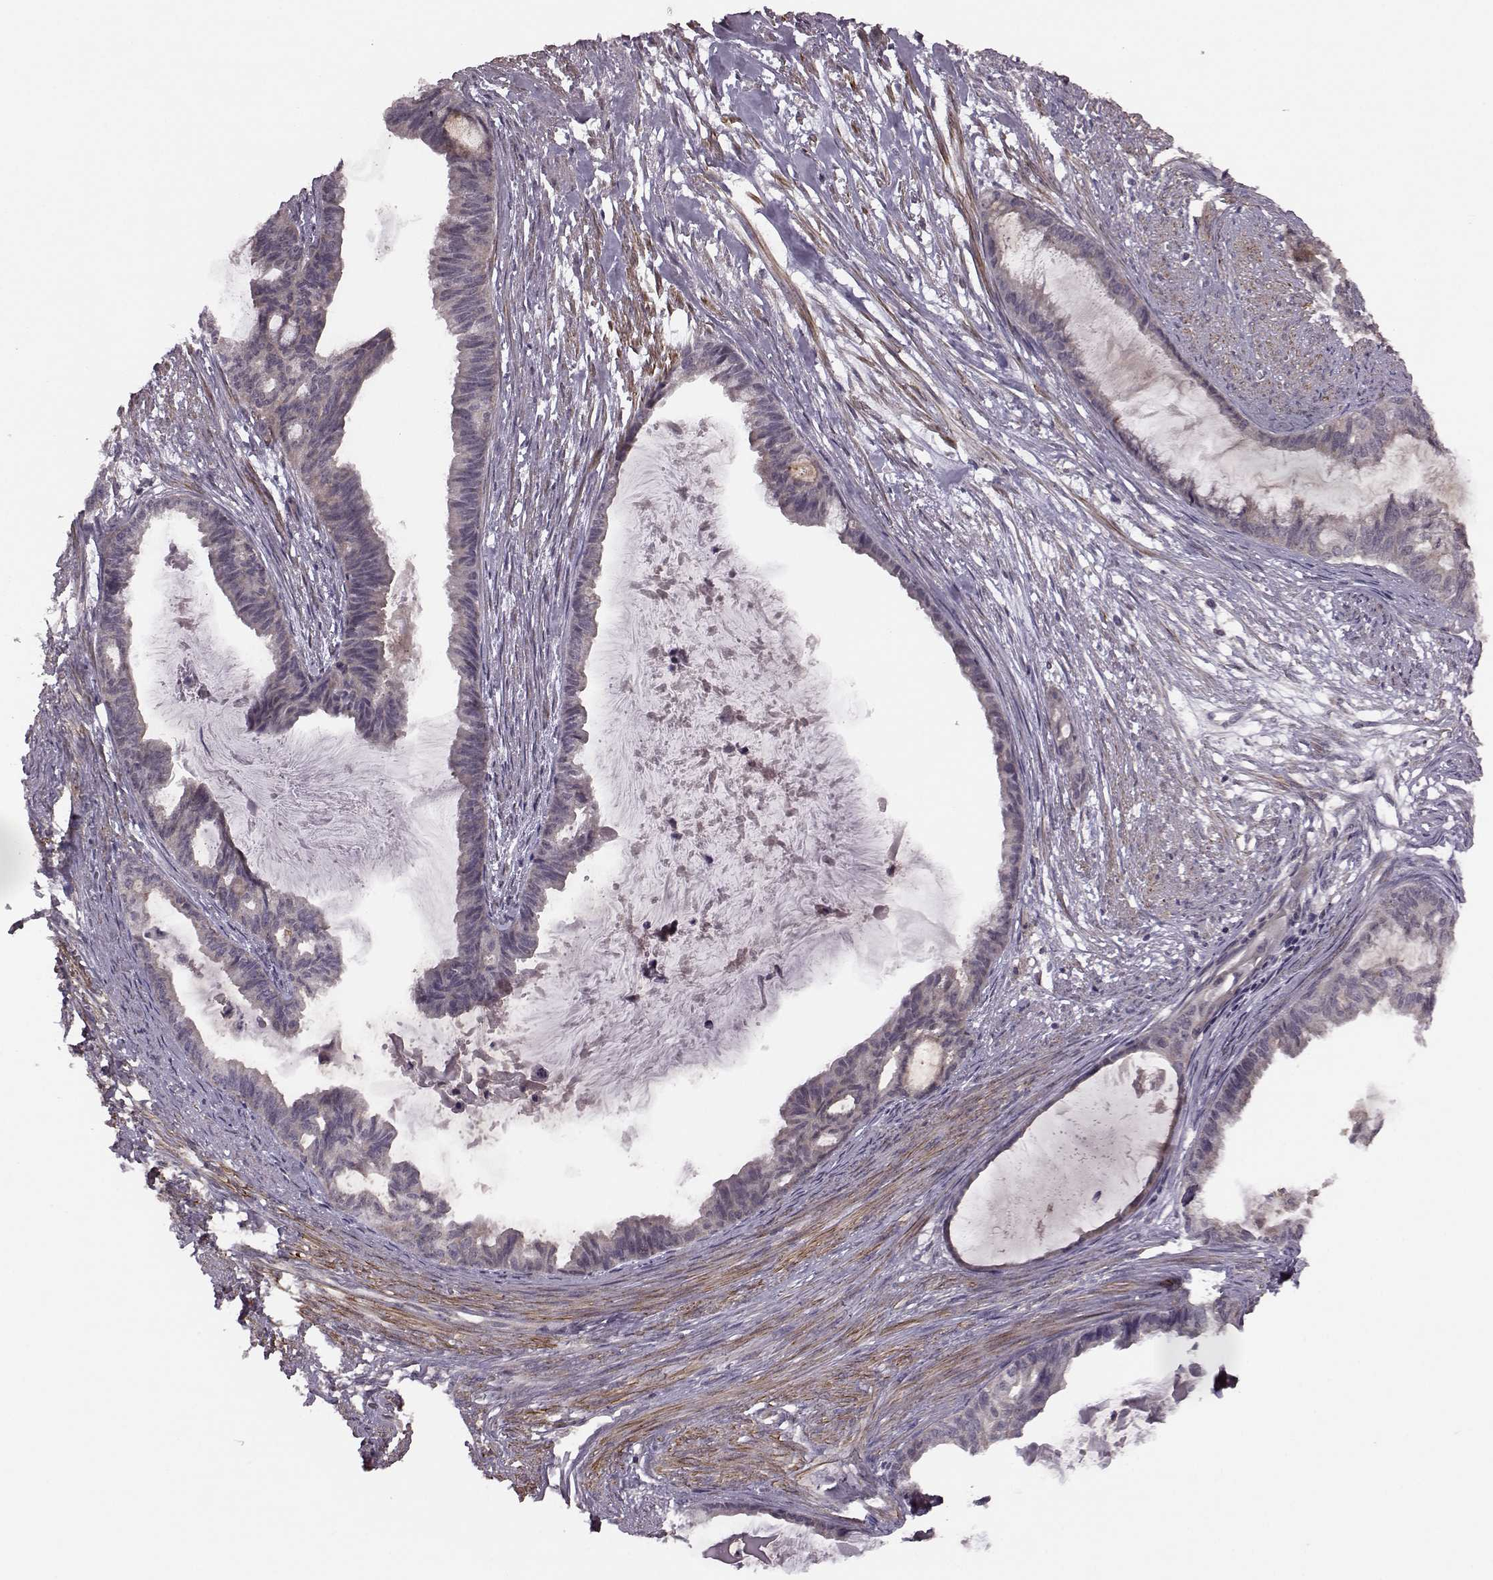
{"staining": {"intensity": "moderate", "quantity": "25%-75%", "location": "cytoplasmic/membranous"}, "tissue": "endometrial cancer", "cell_type": "Tumor cells", "image_type": "cancer", "snomed": [{"axis": "morphology", "description": "Adenocarcinoma, NOS"}, {"axis": "topography", "description": "Endometrium"}], "caption": "The micrograph shows a brown stain indicating the presence of a protein in the cytoplasmic/membranous of tumor cells in endometrial cancer.", "gene": "FNIP2", "patient": {"sex": "female", "age": 86}}